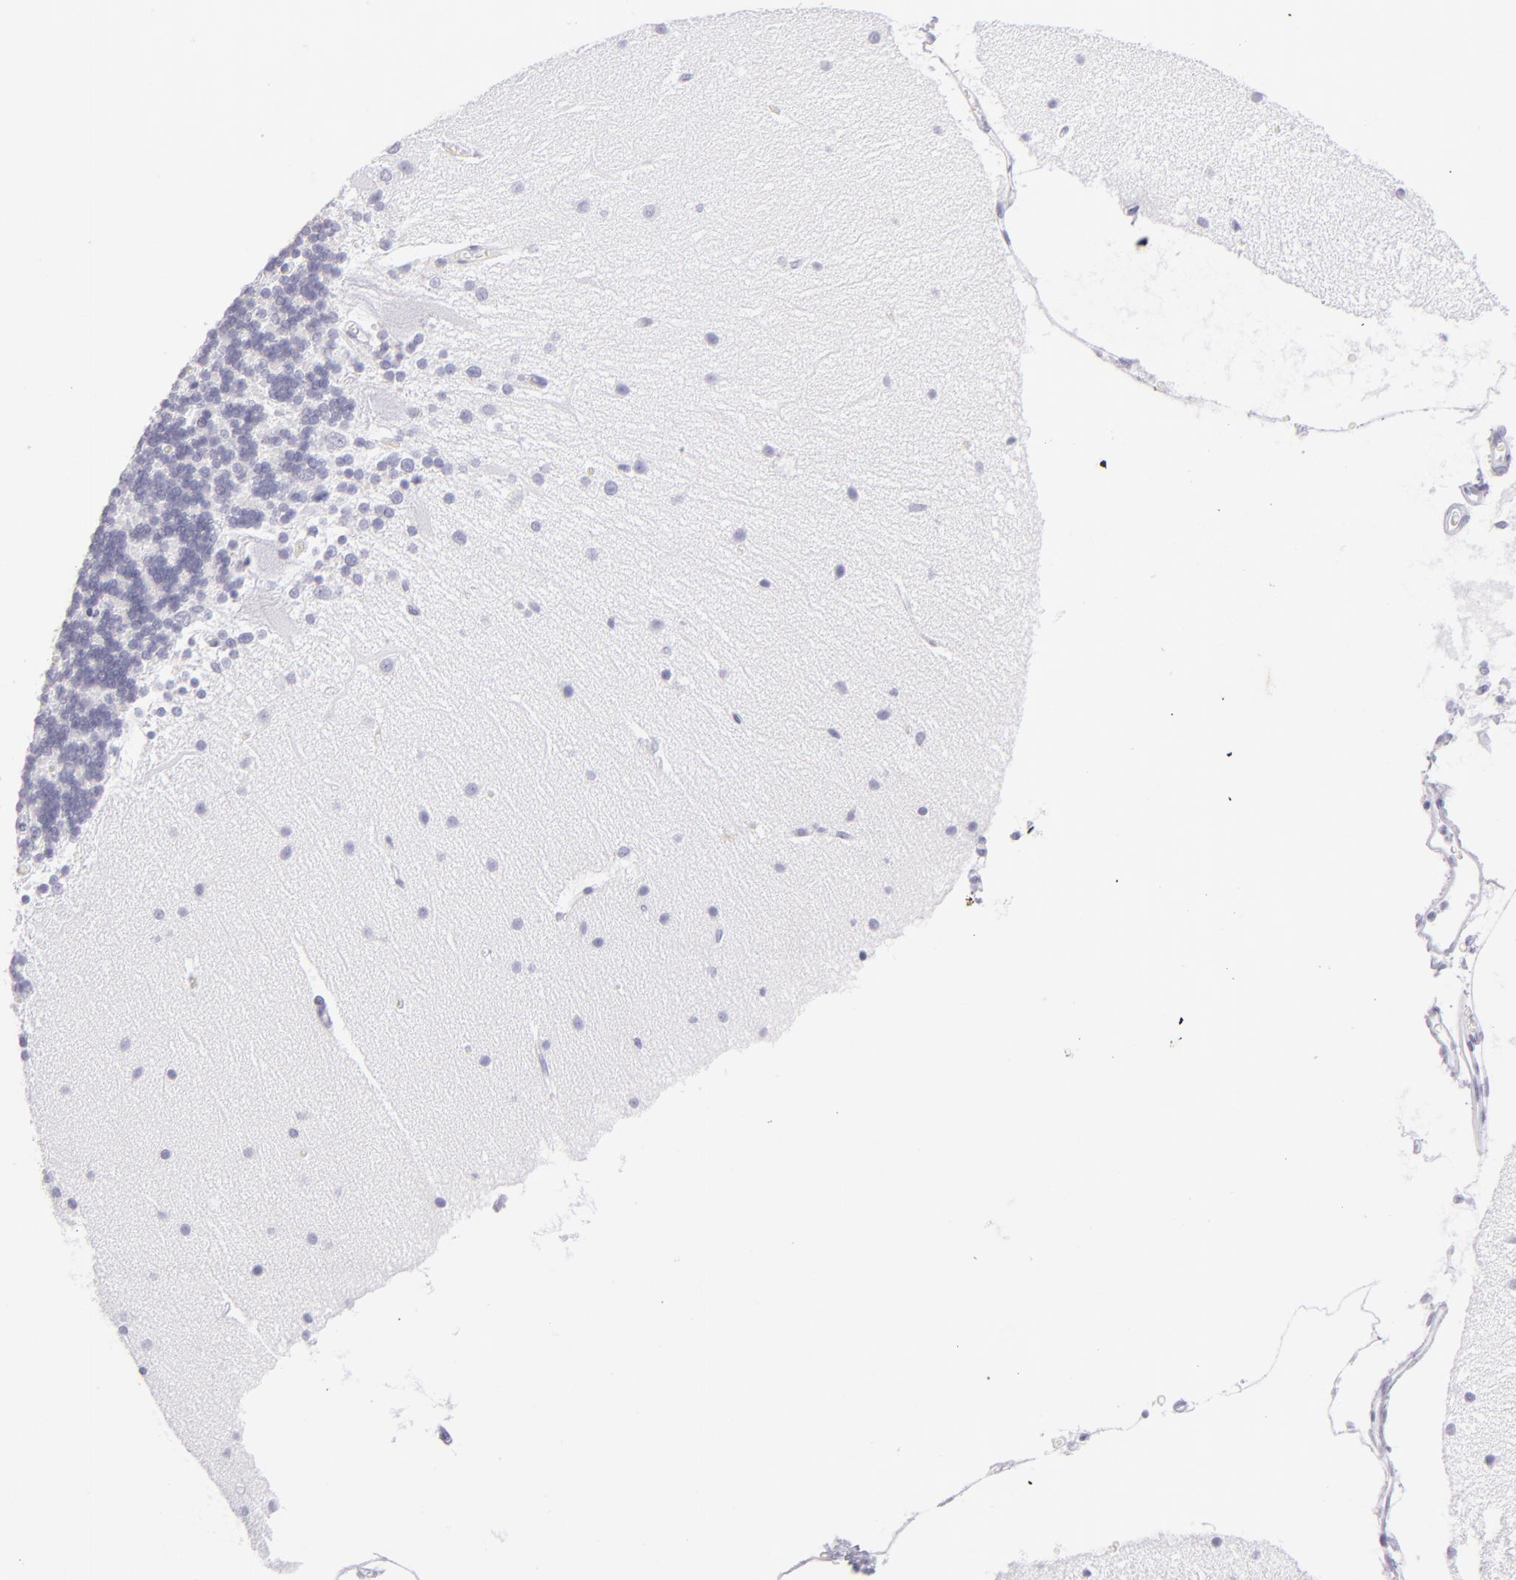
{"staining": {"intensity": "negative", "quantity": "none", "location": "none"}, "tissue": "cerebellum", "cell_type": "Cells in granular layer", "image_type": "normal", "snomed": [{"axis": "morphology", "description": "Normal tissue, NOS"}, {"axis": "topography", "description": "Cerebellum"}], "caption": "This is an immunohistochemistry image of benign cerebellum. There is no staining in cells in granular layer.", "gene": "PRPH", "patient": {"sex": "female", "age": 54}}